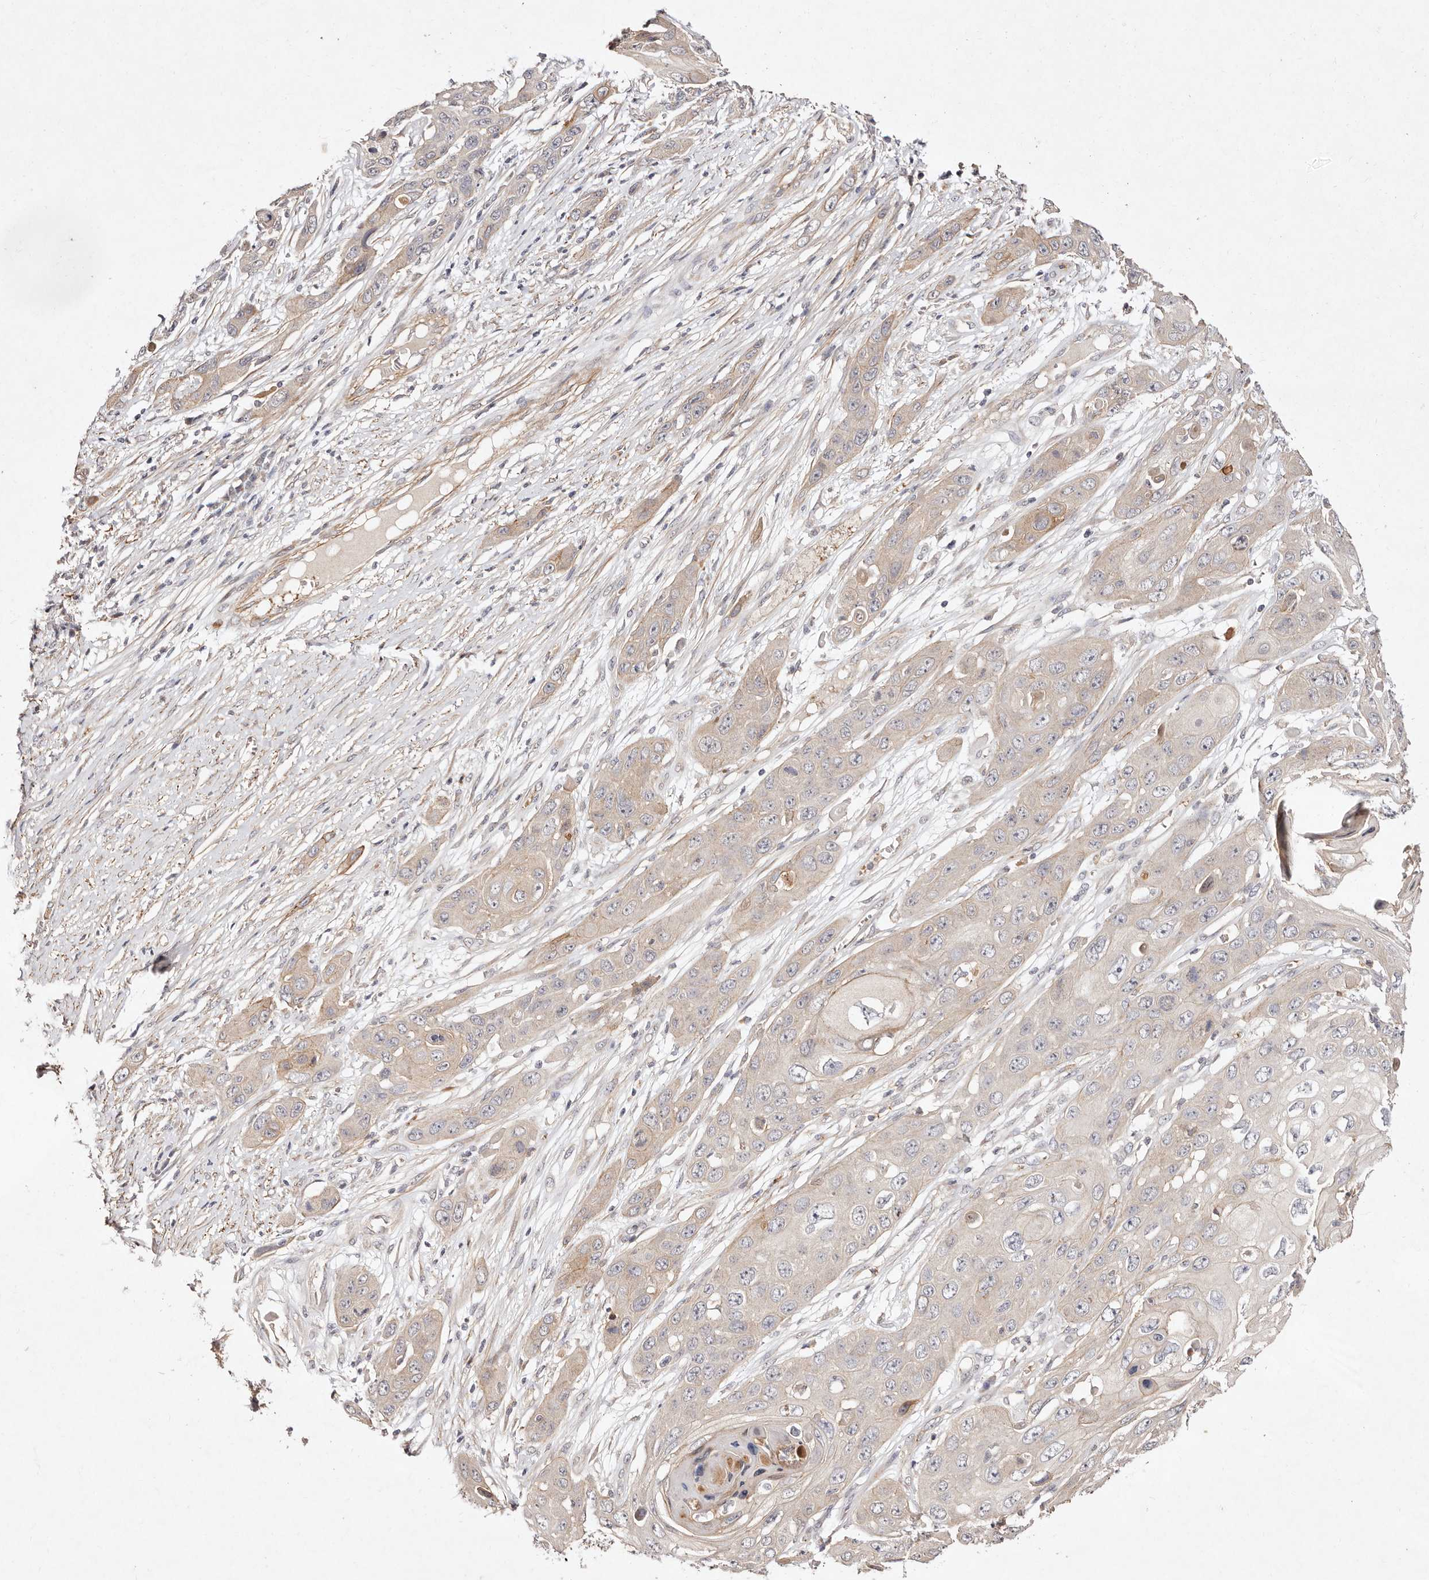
{"staining": {"intensity": "weak", "quantity": "<25%", "location": "cytoplasmic/membranous"}, "tissue": "skin cancer", "cell_type": "Tumor cells", "image_type": "cancer", "snomed": [{"axis": "morphology", "description": "Squamous cell carcinoma, NOS"}, {"axis": "topography", "description": "Skin"}], "caption": "This is an immunohistochemistry (IHC) micrograph of human skin cancer. There is no staining in tumor cells.", "gene": "MTMR11", "patient": {"sex": "male", "age": 55}}